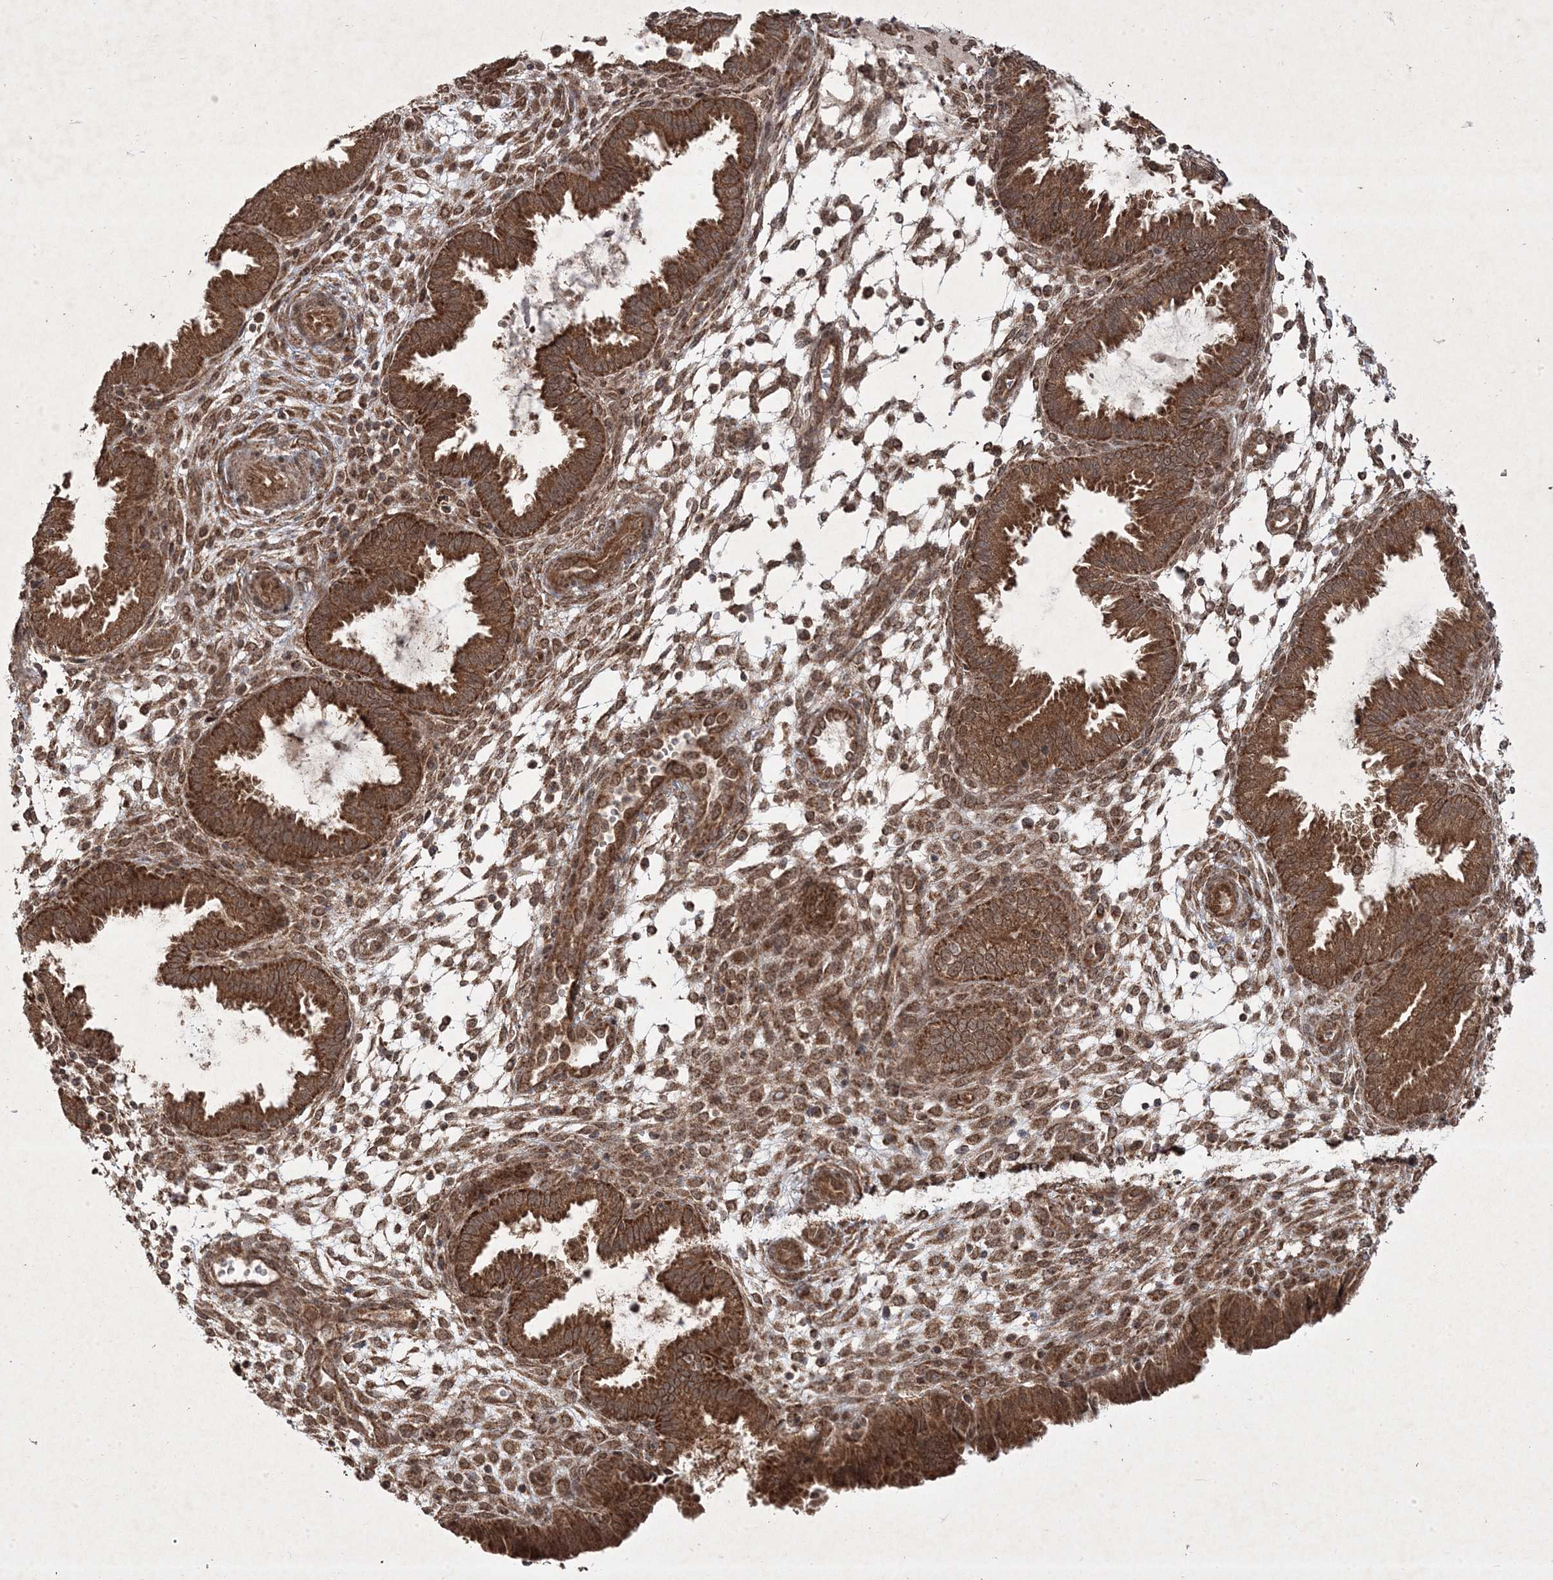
{"staining": {"intensity": "moderate", "quantity": ">75%", "location": "cytoplasmic/membranous,nuclear"}, "tissue": "endometrium", "cell_type": "Cells in endometrial stroma", "image_type": "normal", "snomed": [{"axis": "morphology", "description": "Normal tissue, NOS"}, {"axis": "topography", "description": "Endometrium"}], "caption": "Protein expression analysis of unremarkable human endometrium reveals moderate cytoplasmic/membranous,nuclear expression in about >75% of cells in endometrial stroma. The protein of interest is stained brown, and the nuclei are stained in blue (DAB (3,3'-diaminobenzidine) IHC with brightfield microscopy, high magnification).", "gene": "PLEKHM2", "patient": {"sex": "female", "age": 33}}